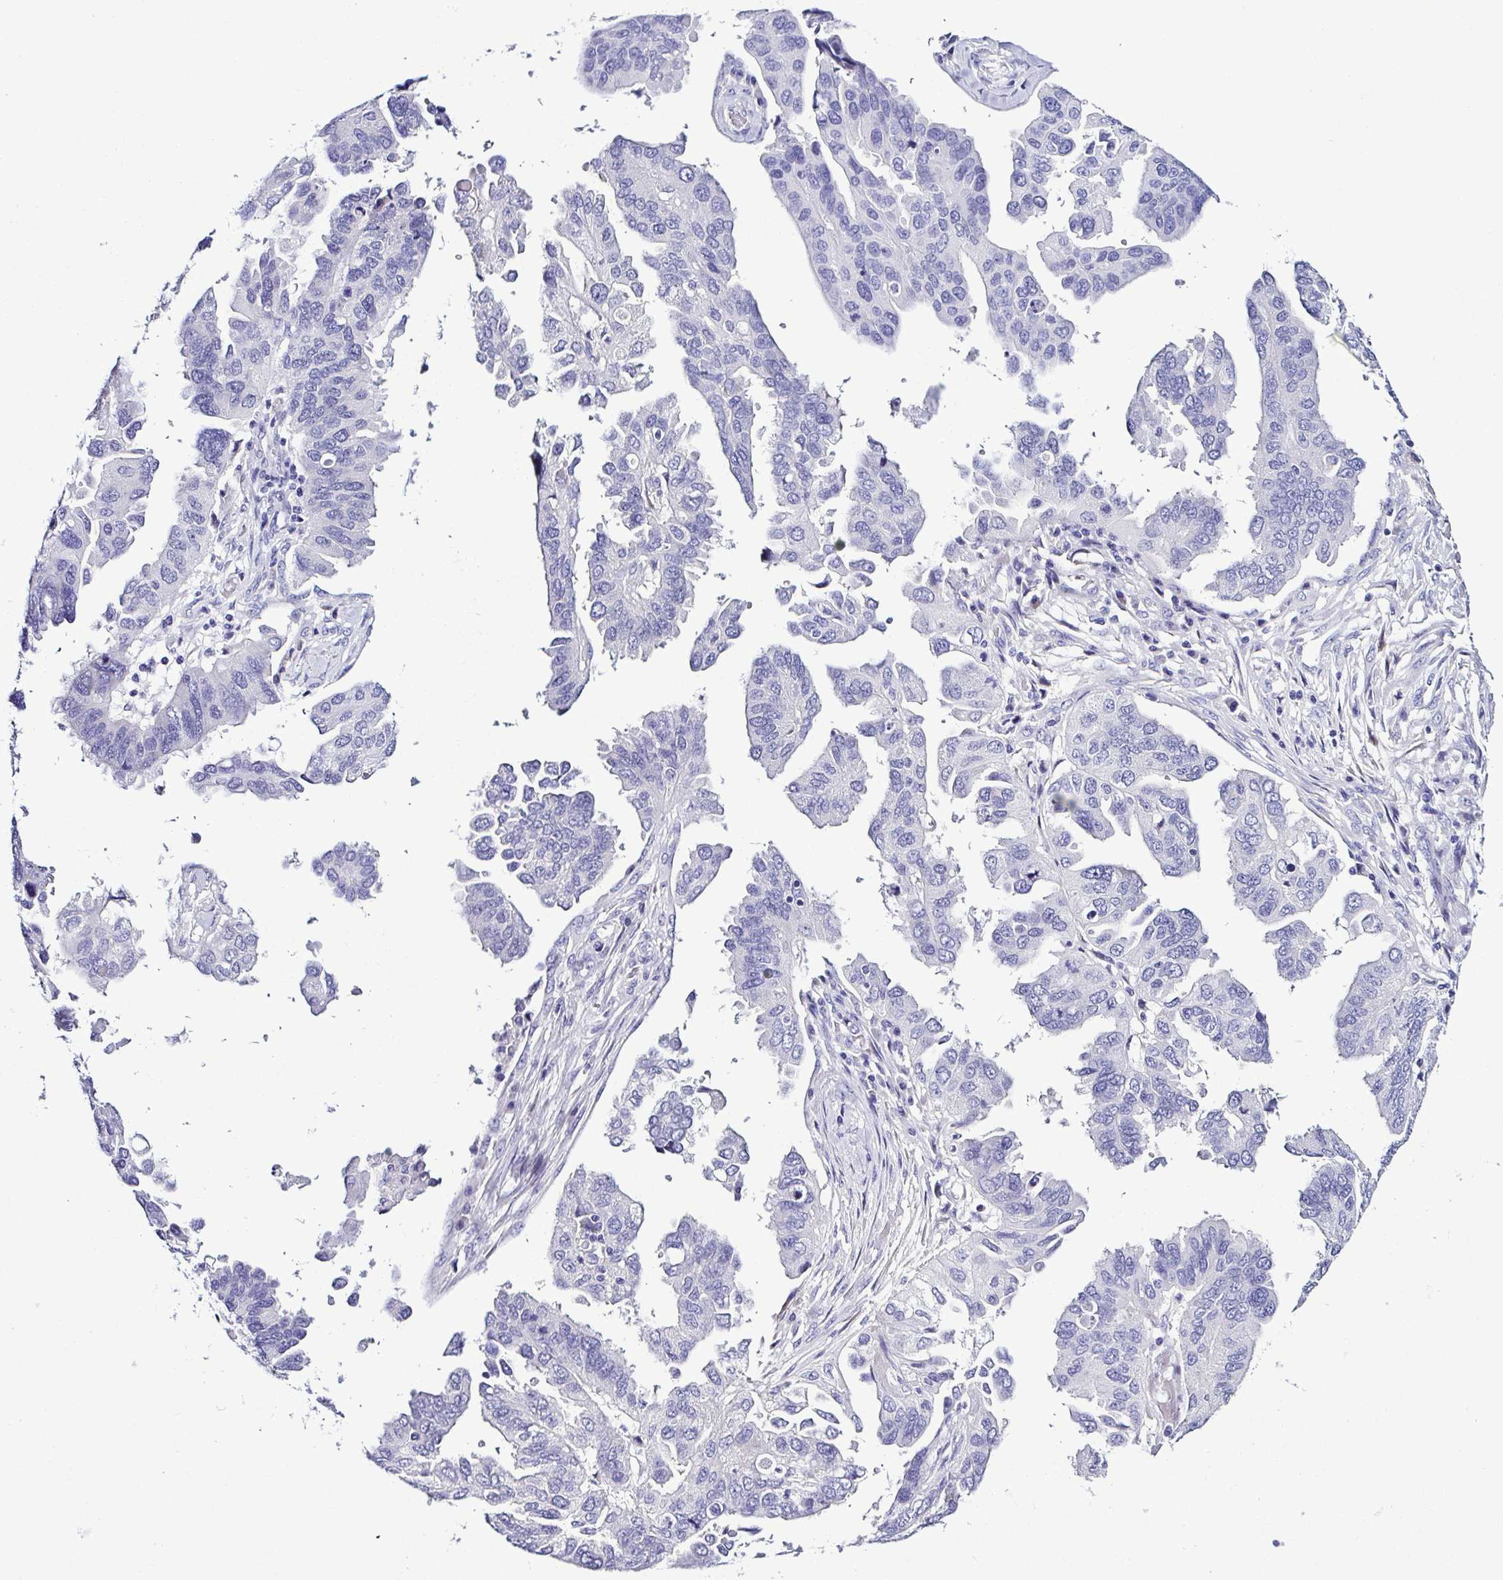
{"staining": {"intensity": "negative", "quantity": "none", "location": "none"}, "tissue": "ovarian cancer", "cell_type": "Tumor cells", "image_type": "cancer", "snomed": [{"axis": "morphology", "description": "Cystadenocarcinoma, serous, NOS"}, {"axis": "topography", "description": "Ovary"}], "caption": "DAB immunohistochemical staining of ovarian cancer (serous cystadenocarcinoma) displays no significant positivity in tumor cells.", "gene": "SRL", "patient": {"sex": "female", "age": 79}}